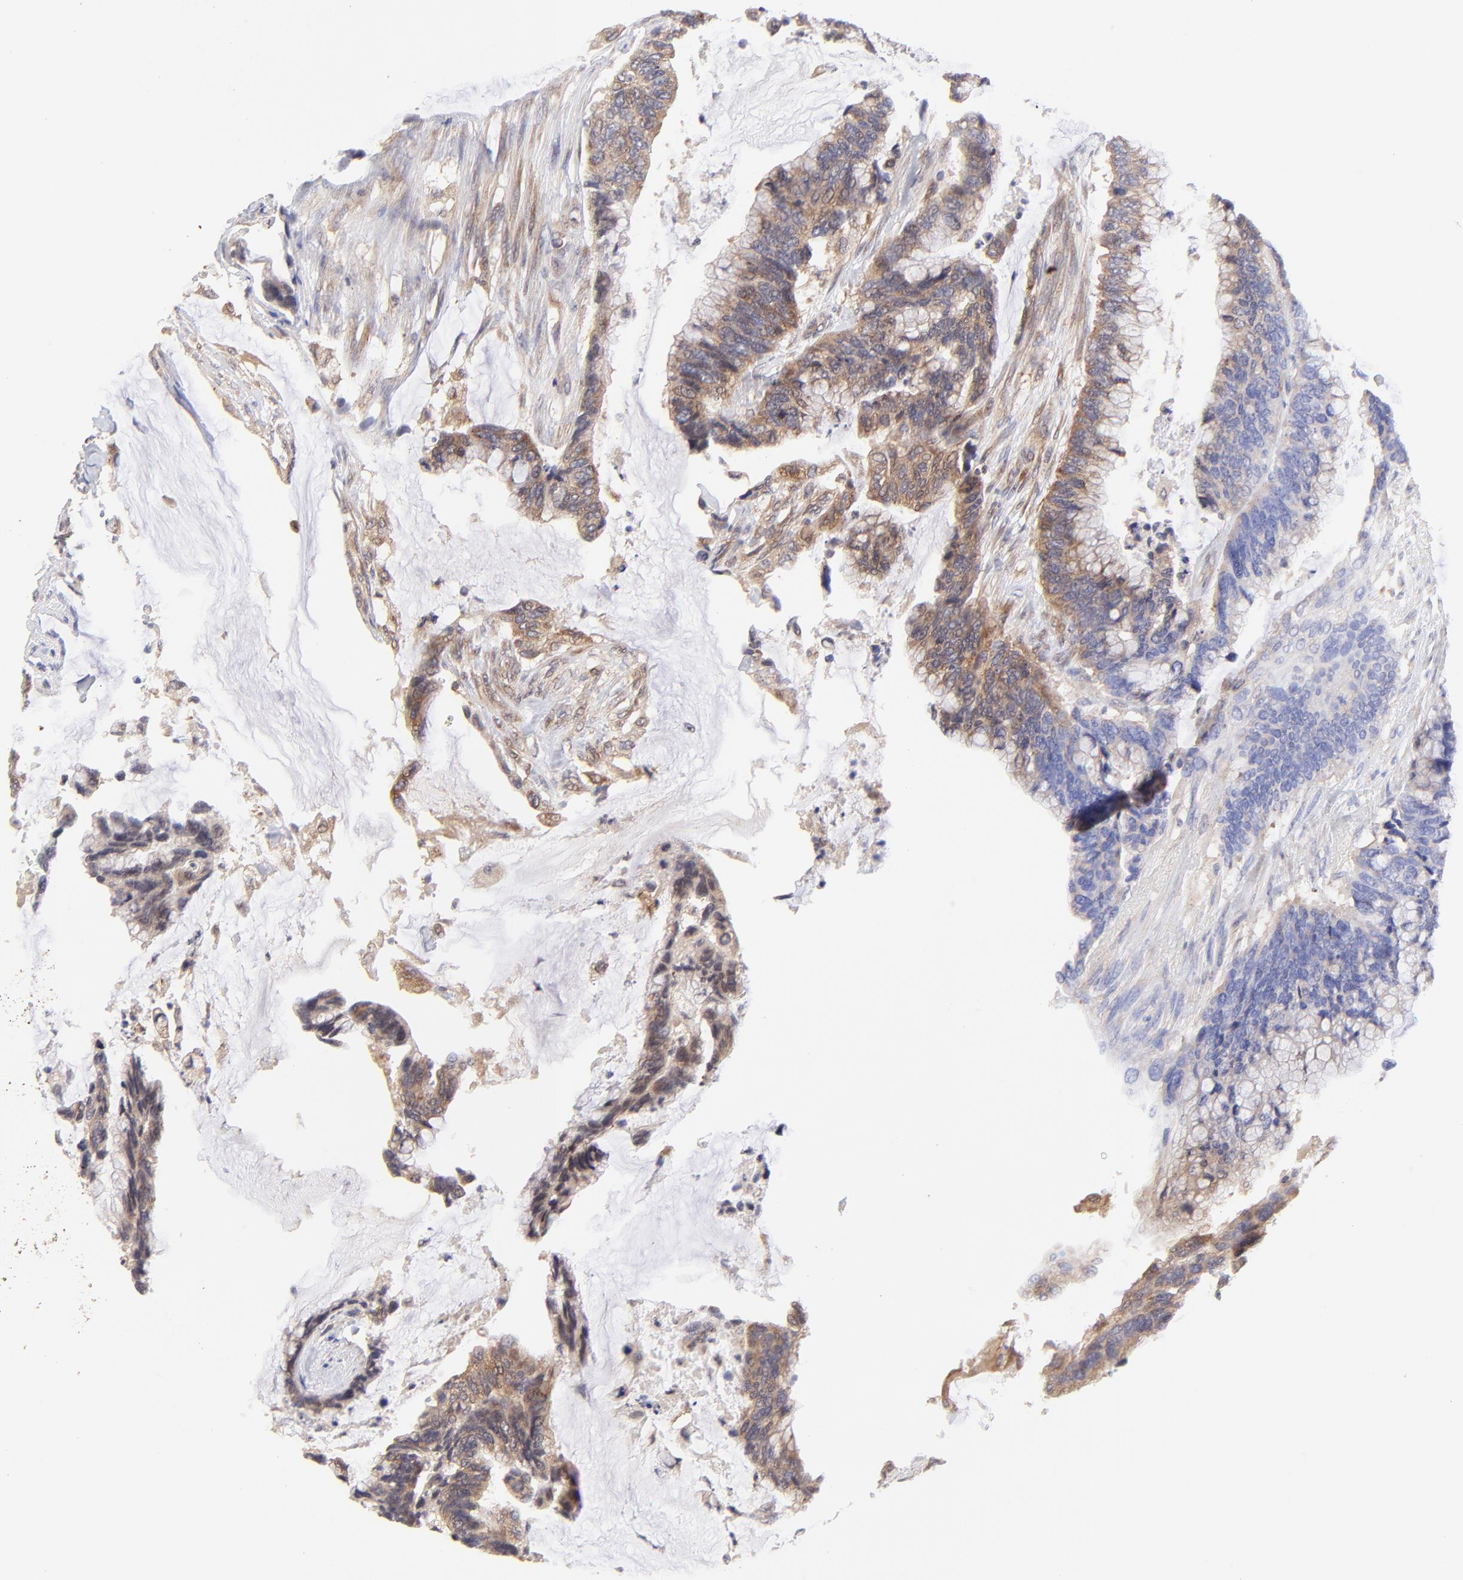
{"staining": {"intensity": "moderate", "quantity": ">75%", "location": "cytoplasmic/membranous"}, "tissue": "colorectal cancer", "cell_type": "Tumor cells", "image_type": "cancer", "snomed": [{"axis": "morphology", "description": "Adenocarcinoma, NOS"}, {"axis": "topography", "description": "Rectum"}], "caption": "A high-resolution micrograph shows immunohistochemistry staining of colorectal adenocarcinoma, which reveals moderate cytoplasmic/membranous positivity in approximately >75% of tumor cells. (IHC, brightfield microscopy, high magnification).", "gene": "TNRC6B", "patient": {"sex": "female", "age": 59}}